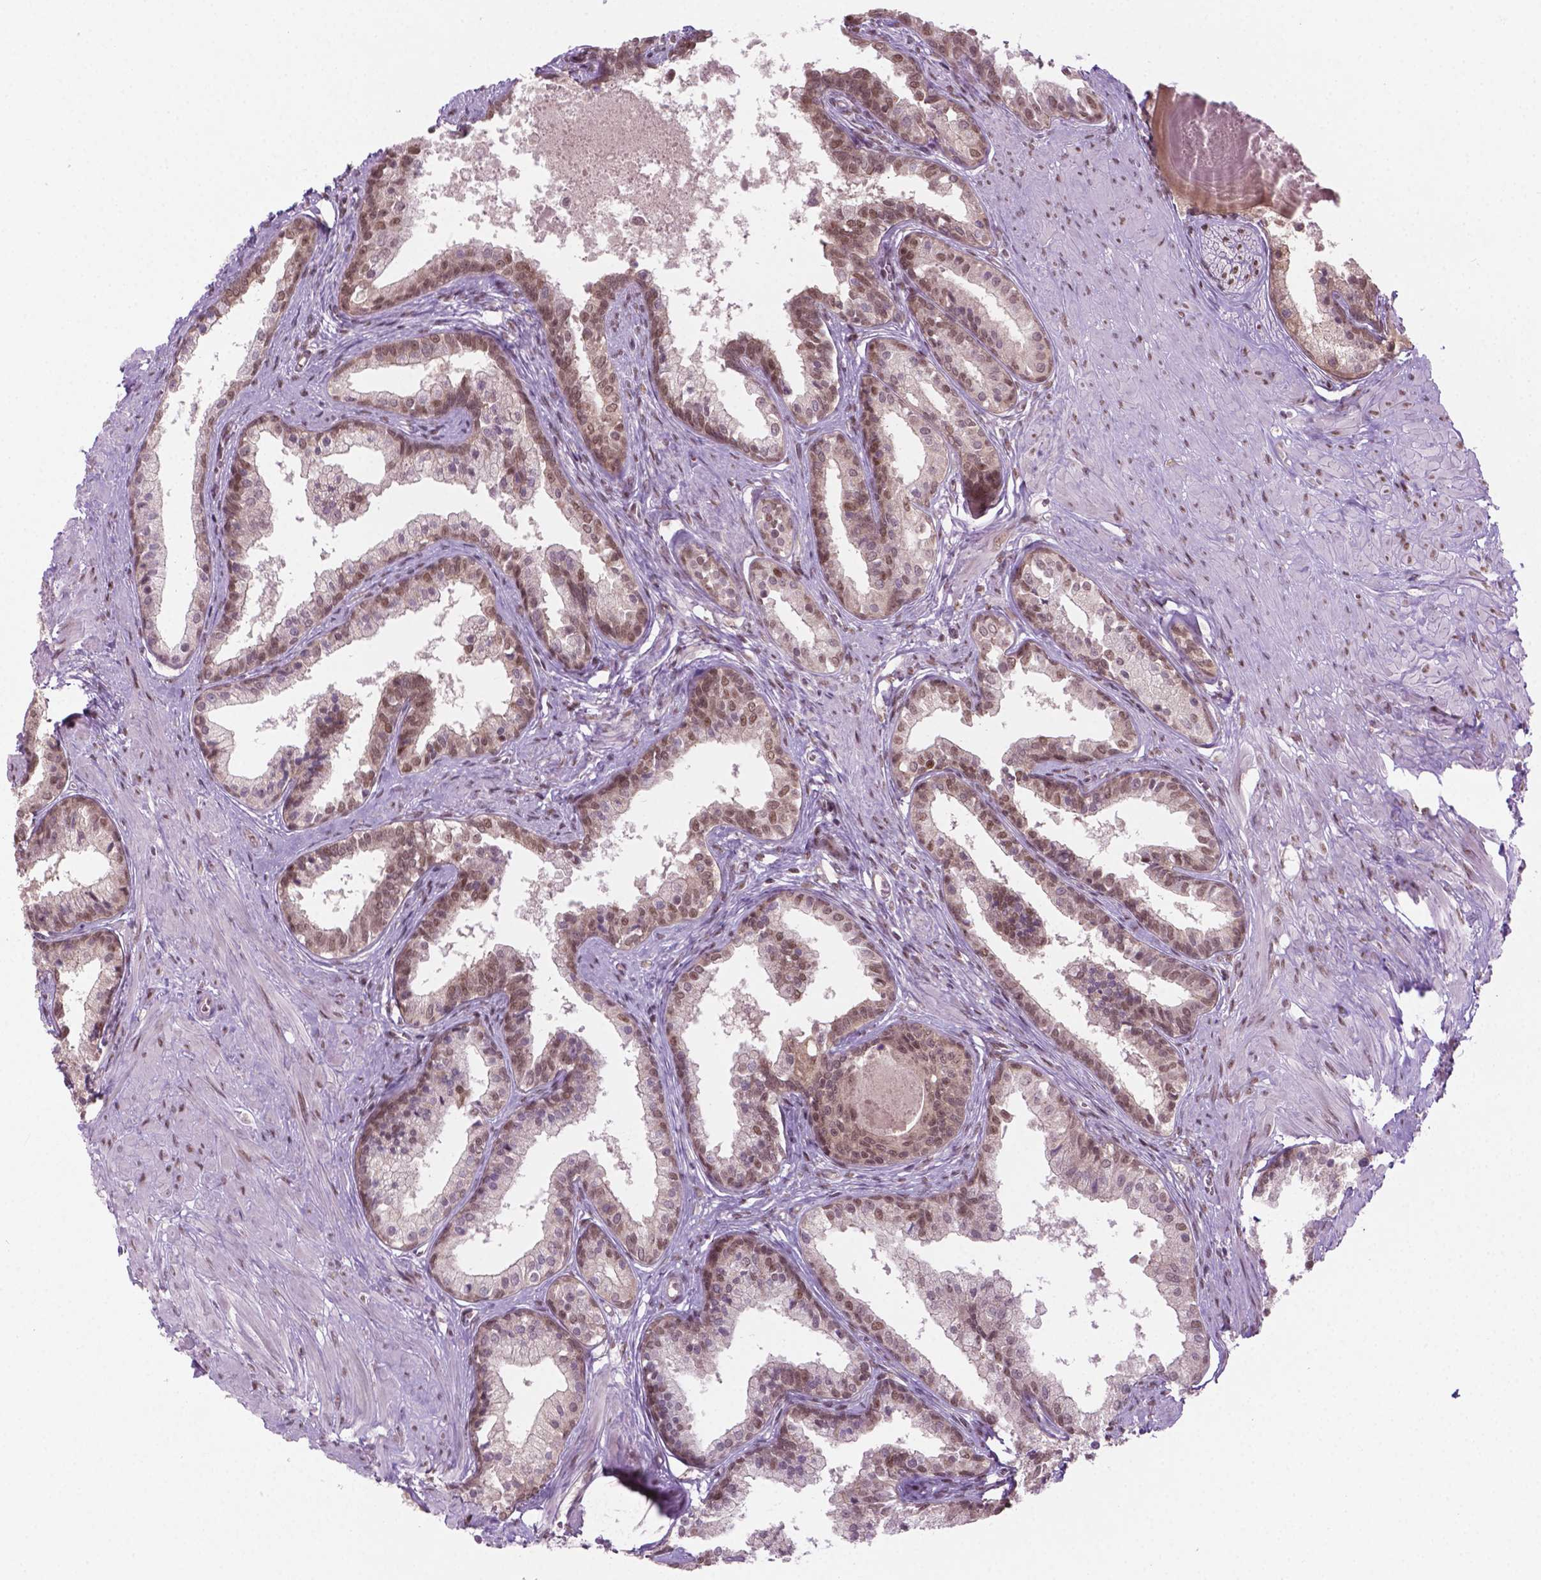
{"staining": {"intensity": "moderate", "quantity": ">75%", "location": "nuclear"}, "tissue": "prostate", "cell_type": "Glandular cells", "image_type": "normal", "snomed": [{"axis": "morphology", "description": "Normal tissue, NOS"}, {"axis": "topography", "description": "Prostate"}], "caption": "DAB (3,3'-diaminobenzidine) immunohistochemical staining of benign prostate shows moderate nuclear protein staining in approximately >75% of glandular cells.", "gene": "PHAX", "patient": {"sex": "male", "age": 61}}